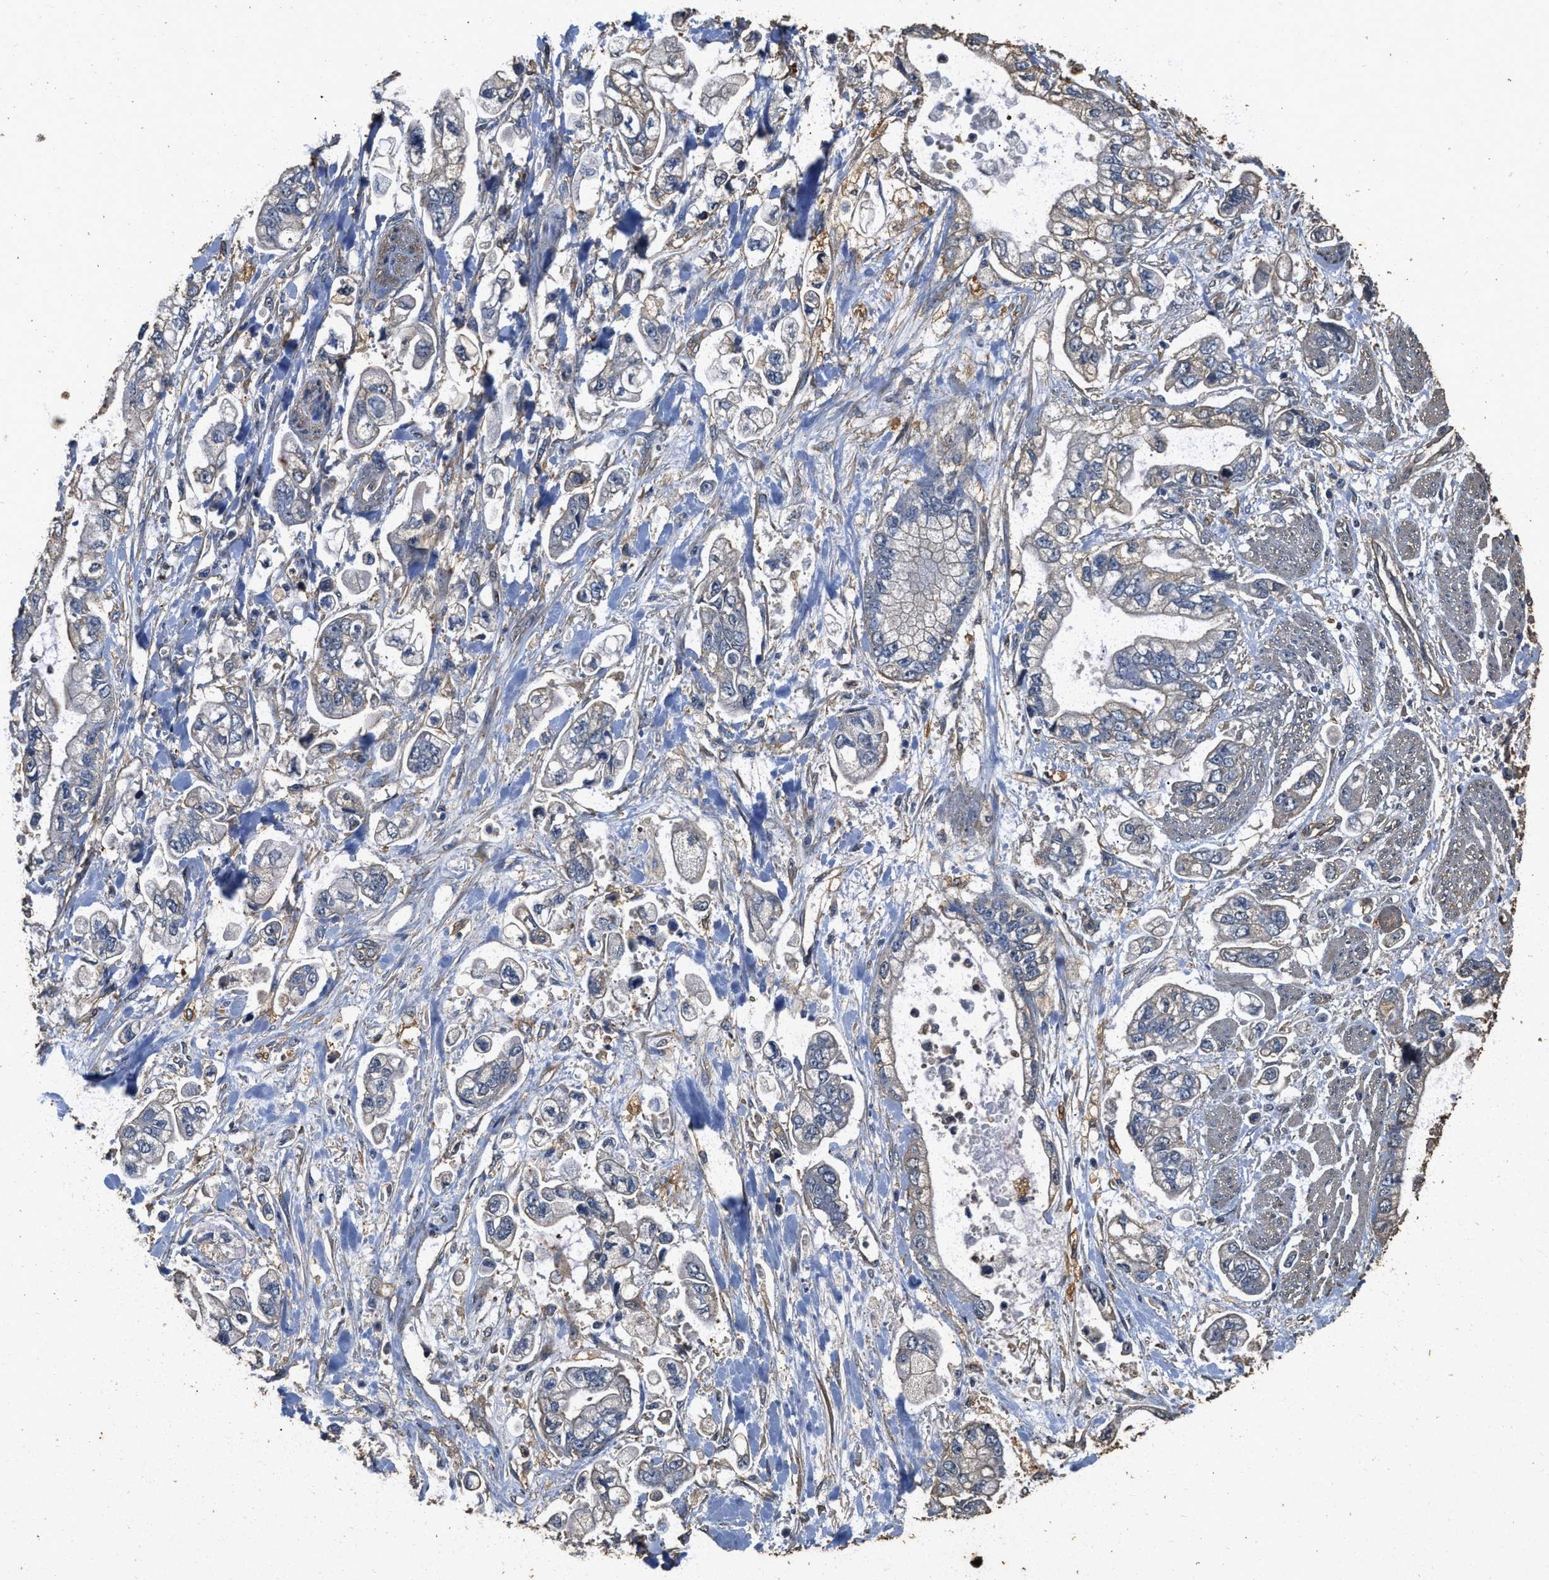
{"staining": {"intensity": "weak", "quantity": "<25%", "location": "cytoplasmic/membranous"}, "tissue": "stomach cancer", "cell_type": "Tumor cells", "image_type": "cancer", "snomed": [{"axis": "morphology", "description": "Normal tissue, NOS"}, {"axis": "morphology", "description": "Adenocarcinoma, NOS"}, {"axis": "topography", "description": "Stomach"}], "caption": "Tumor cells show no significant protein expression in stomach cancer (adenocarcinoma).", "gene": "MIB1", "patient": {"sex": "male", "age": 62}}